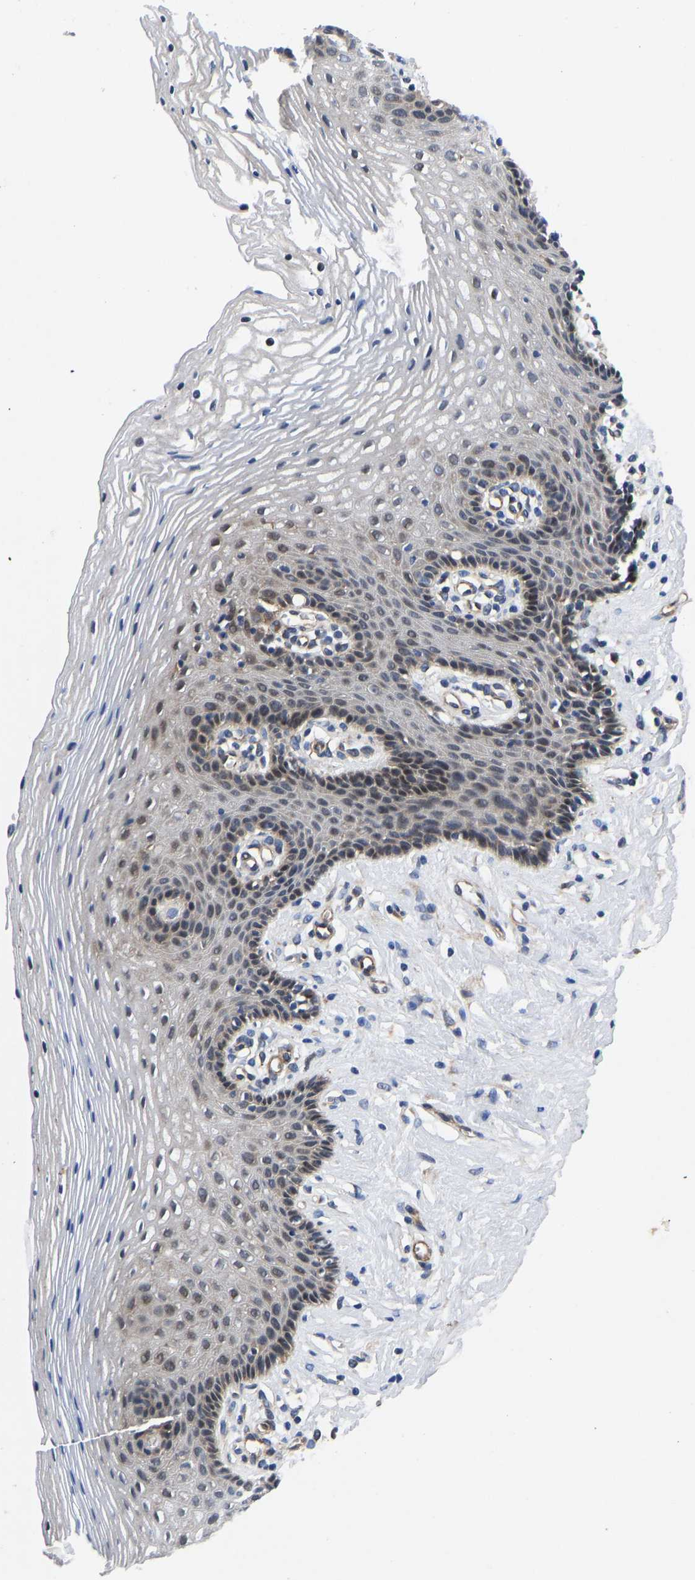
{"staining": {"intensity": "moderate", "quantity": ">75%", "location": "cytoplasmic/membranous"}, "tissue": "vagina", "cell_type": "Squamous epithelial cells", "image_type": "normal", "snomed": [{"axis": "morphology", "description": "Normal tissue, NOS"}, {"axis": "topography", "description": "Vagina"}], "caption": "A photomicrograph of human vagina stained for a protein reveals moderate cytoplasmic/membranous brown staining in squamous epithelial cells.", "gene": "TMEM38B", "patient": {"sex": "female", "age": 32}}